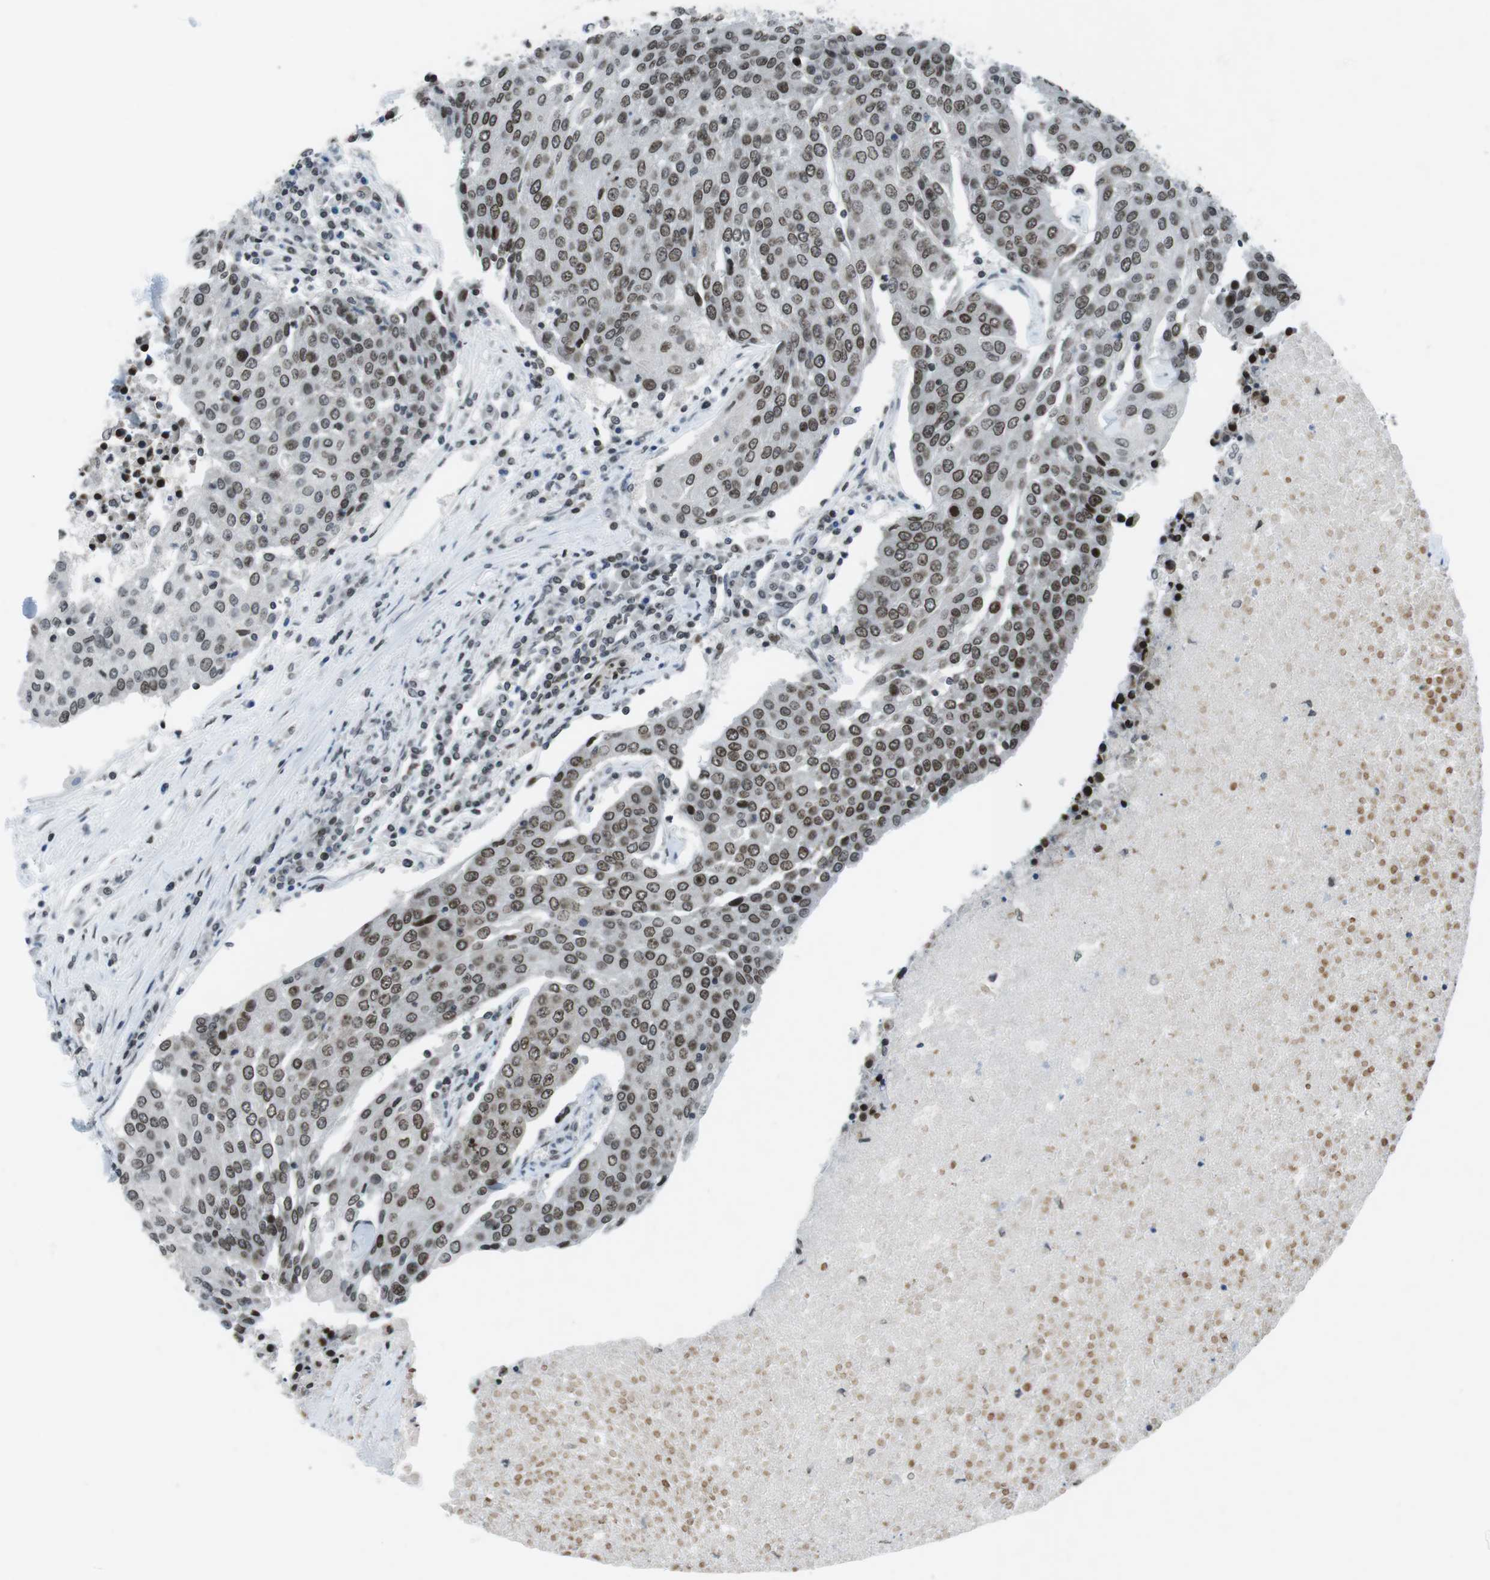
{"staining": {"intensity": "moderate", "quantity": ">75%", "location": "cytoplasmic/membranous,nuclear"}, "tissue": "urothelial cancer", "cell_type": "Tumor cells", "image_type": "cancer", "snomed": [{"axis": "morphology", "description": "Urothelial carcinoma, High grade"}, {"axis": "topography", "description": "Urinary bladder"}], "caption": "Protein staining of urothelial cancer tissue demonstrates moderate cytoplasmic/membranous and nuclear staining in about >75% of tumor cells.", "gene": "MAD1L1", "patient": {"sex": "female", "age": 85}}